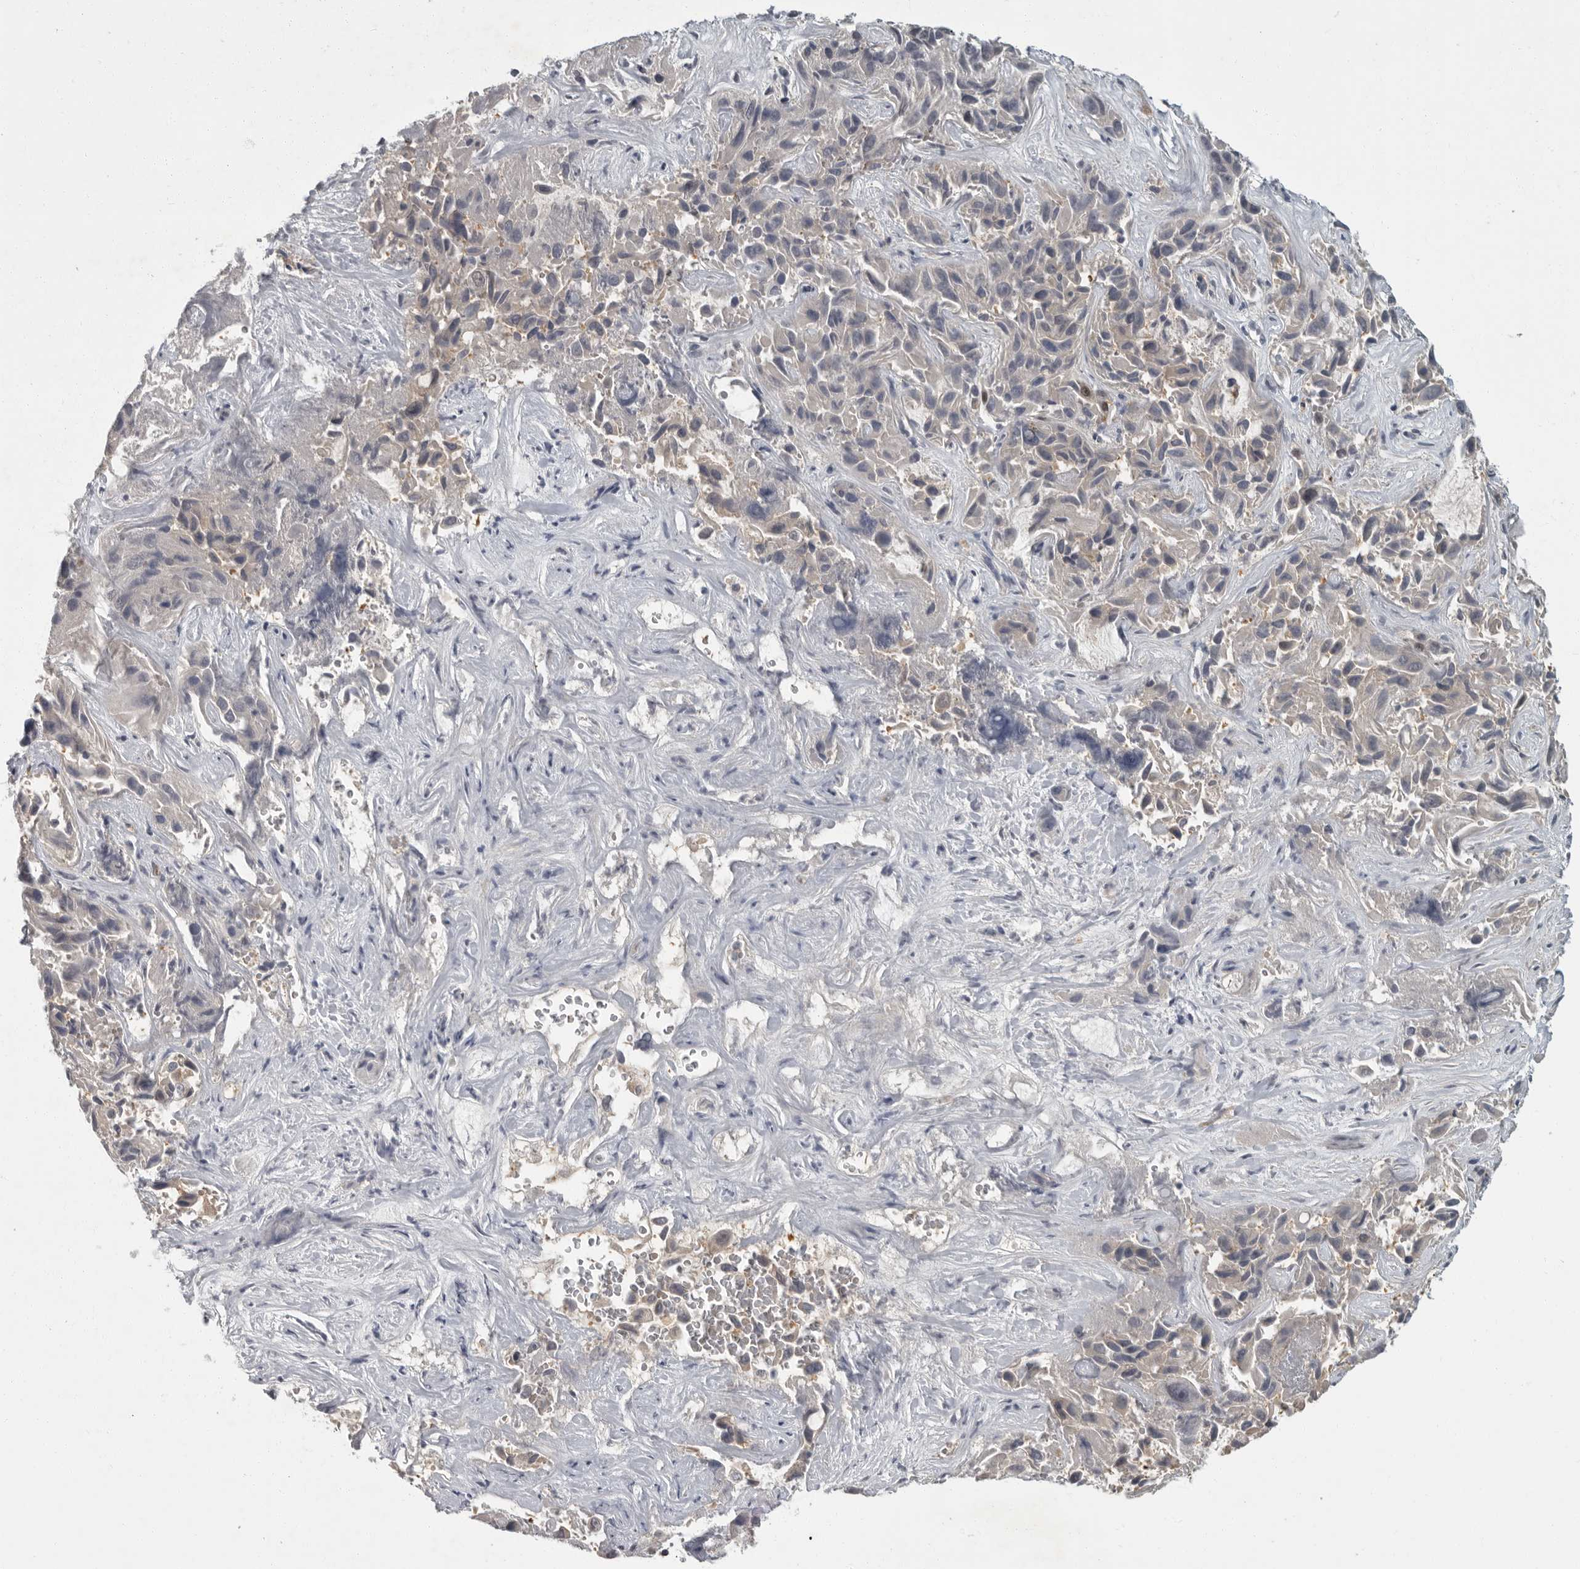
{"staining": {"intensity": "negative", "quantity": "none", "location": "none"}, "tissue": "liver cancer", "cell_type": "Tumor cells", "image_type": "cancer", "snomed": [{"axis": "morphology", "description": "Cholangiocarcinoma"}, {"axis": "topography", "description": "Liver"}], "caption": "The photomicrograph reveals no staining of tumor cells in liver cancer. The staining was performed using DAB to visualize the protein expression in brown, while the nuclei were stained in blue with hematoxylin (Magnification: 20x).", "gene": "PDE7A", "patient": {"sex": "female", "age": 52}}